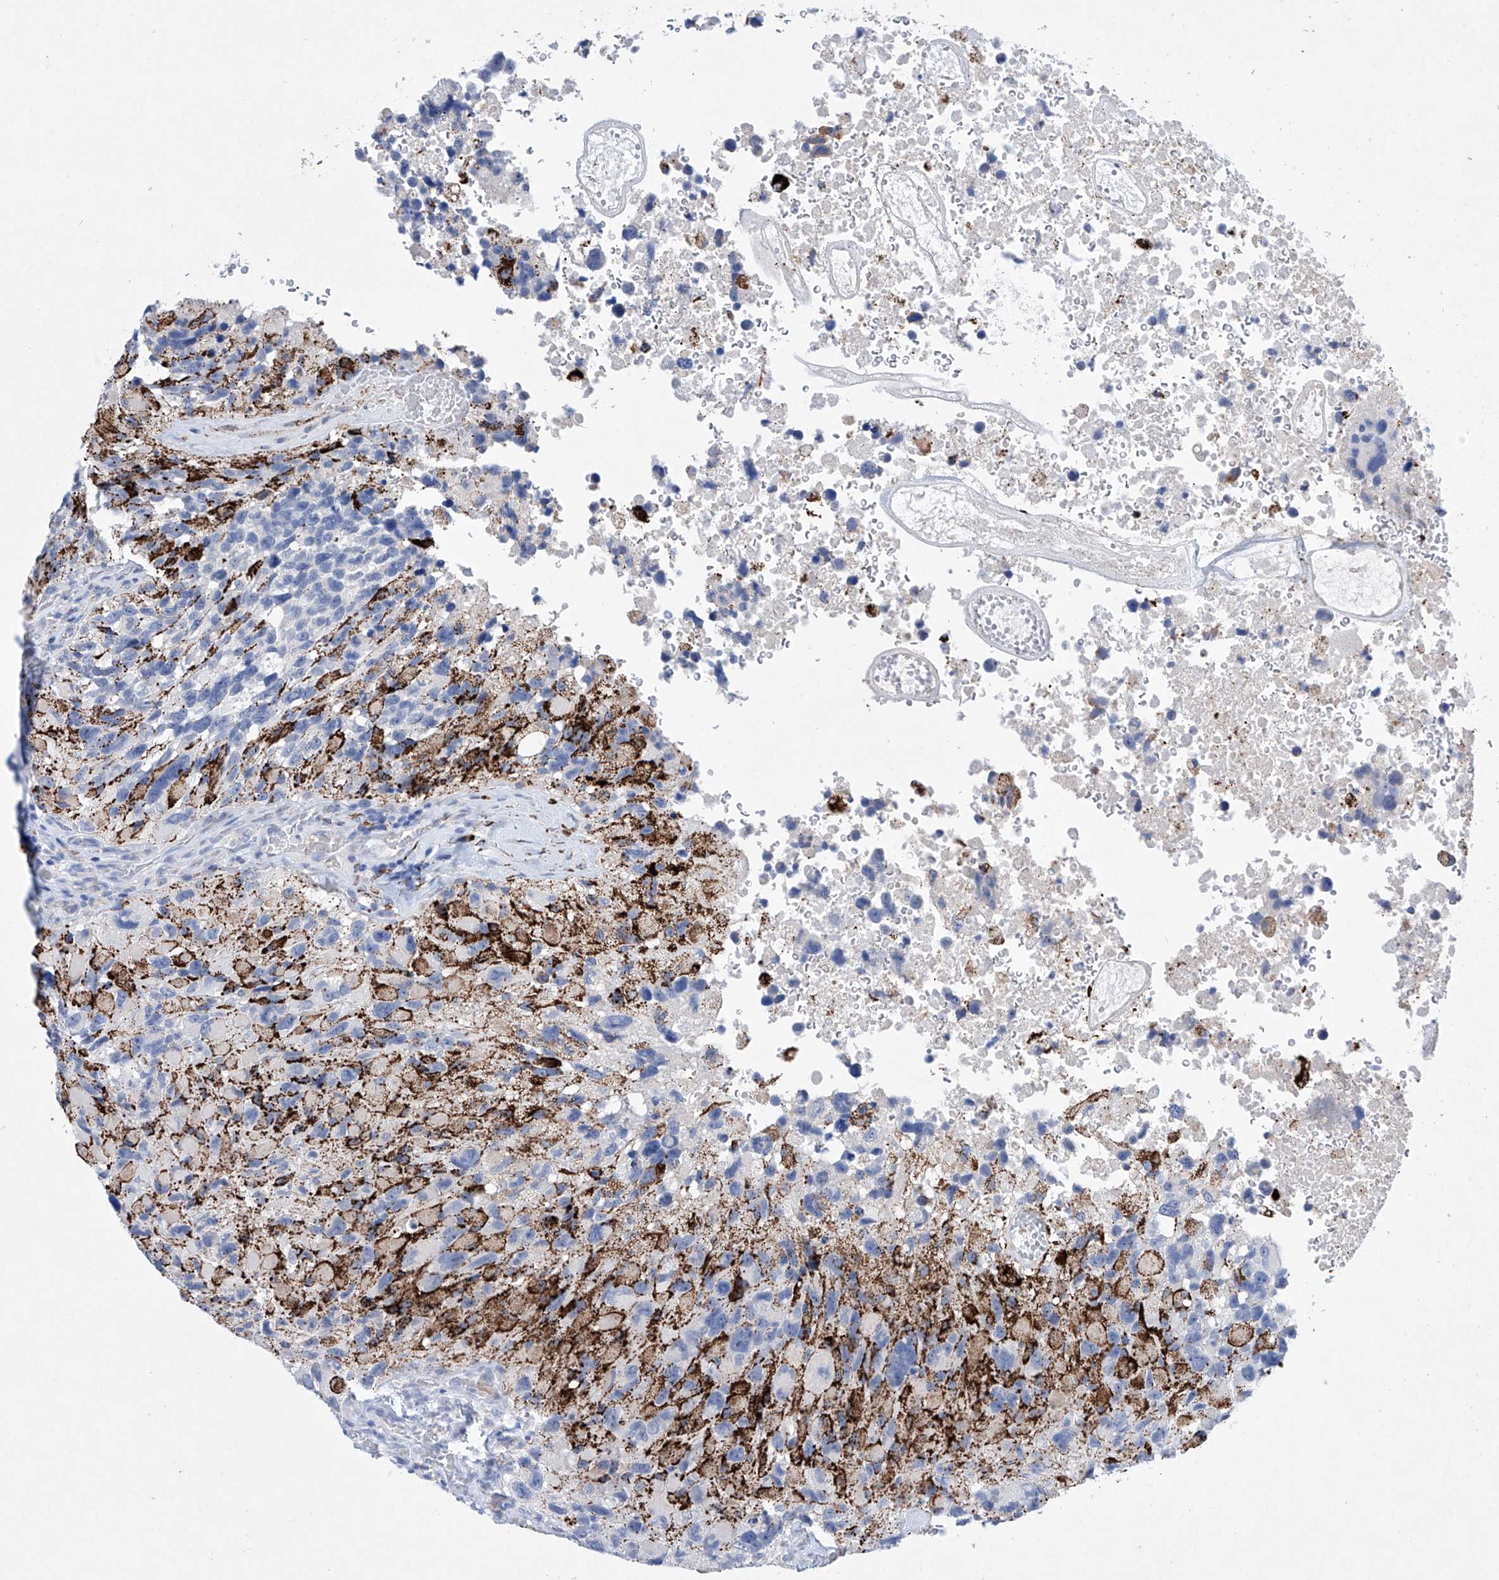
{"staining": {"intensity": "negative", "quantity": "none", "location": "none"}, "tissue": "glioma", "cell_type": "Tumor cells", "image_type": "cancer", "snomed": [{"axis": "morphology", "description": "Glioma, malignant, High grade"}, {"axis": "topography", "description": "Brain"}], "caption": "Immunohistochemical staining of human malignant high-grade glioma displays no significant staining in tumor cells. (Stains: DAB immunohistochemistry with hematoxylin counter stain, Microscopy: brightfield microscopy at high magnification).", "gene": "NRROS", "patient": {"sex": "male", "age": 69}}